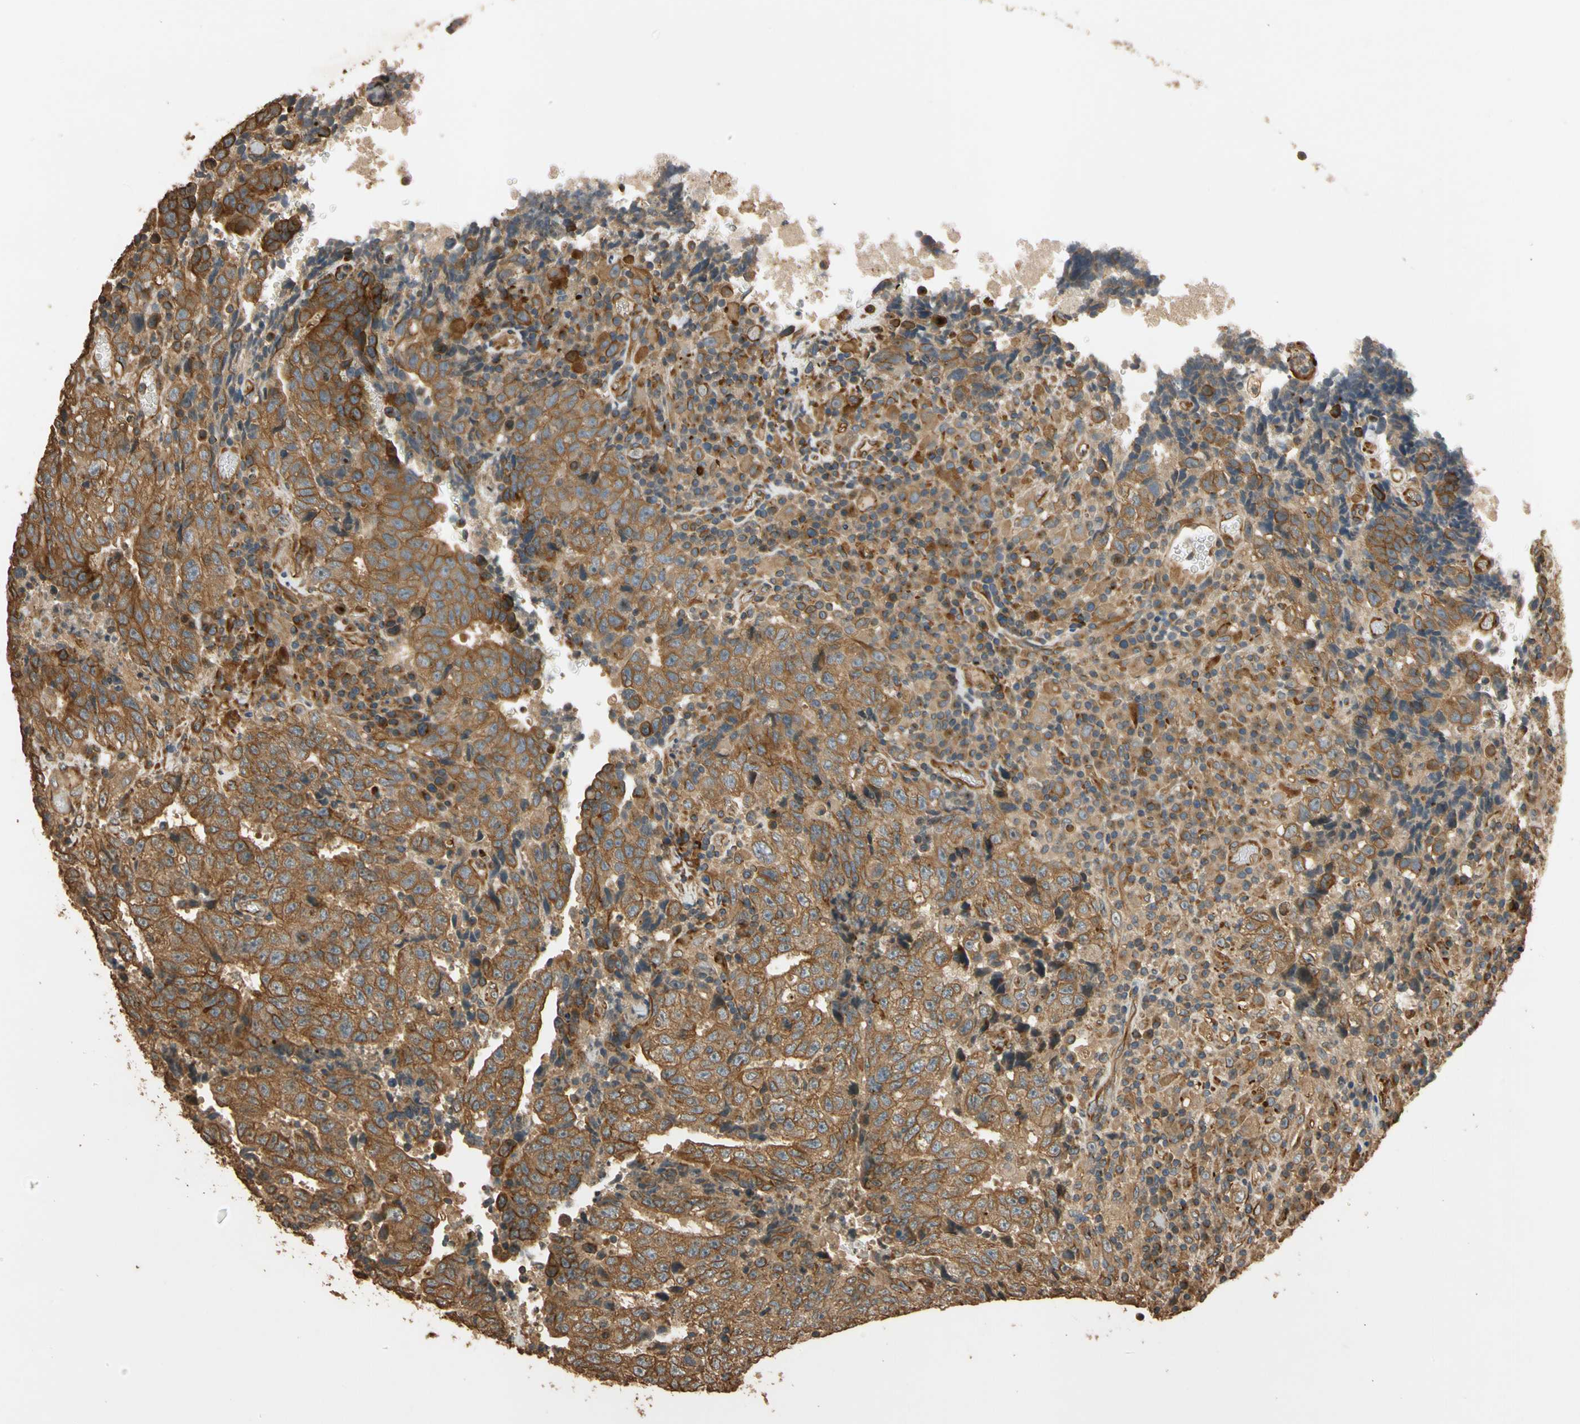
{"staining": {"intensity": "strong", "quantity": ">75%", "location": "cytoplasmic/membranous"}, "tissue": "testis cancer", "cell_type": "Tumor cells", "image_type": "cancer", "snomed": [{"axis": "morphology", "description": "Necrosis, NOS"}, {"axis": "morphology", "description": "Carcinoma, Embryonal, NOS"}, {"axis": "topography", "description": "Testis"}], "caption": "Embryonal carcinoma (testis) stained with a protein marker demonstrates strong staining in tumor cells.", "gene": "MGRN1", "patient": {"sex": "male", "age": 19}}